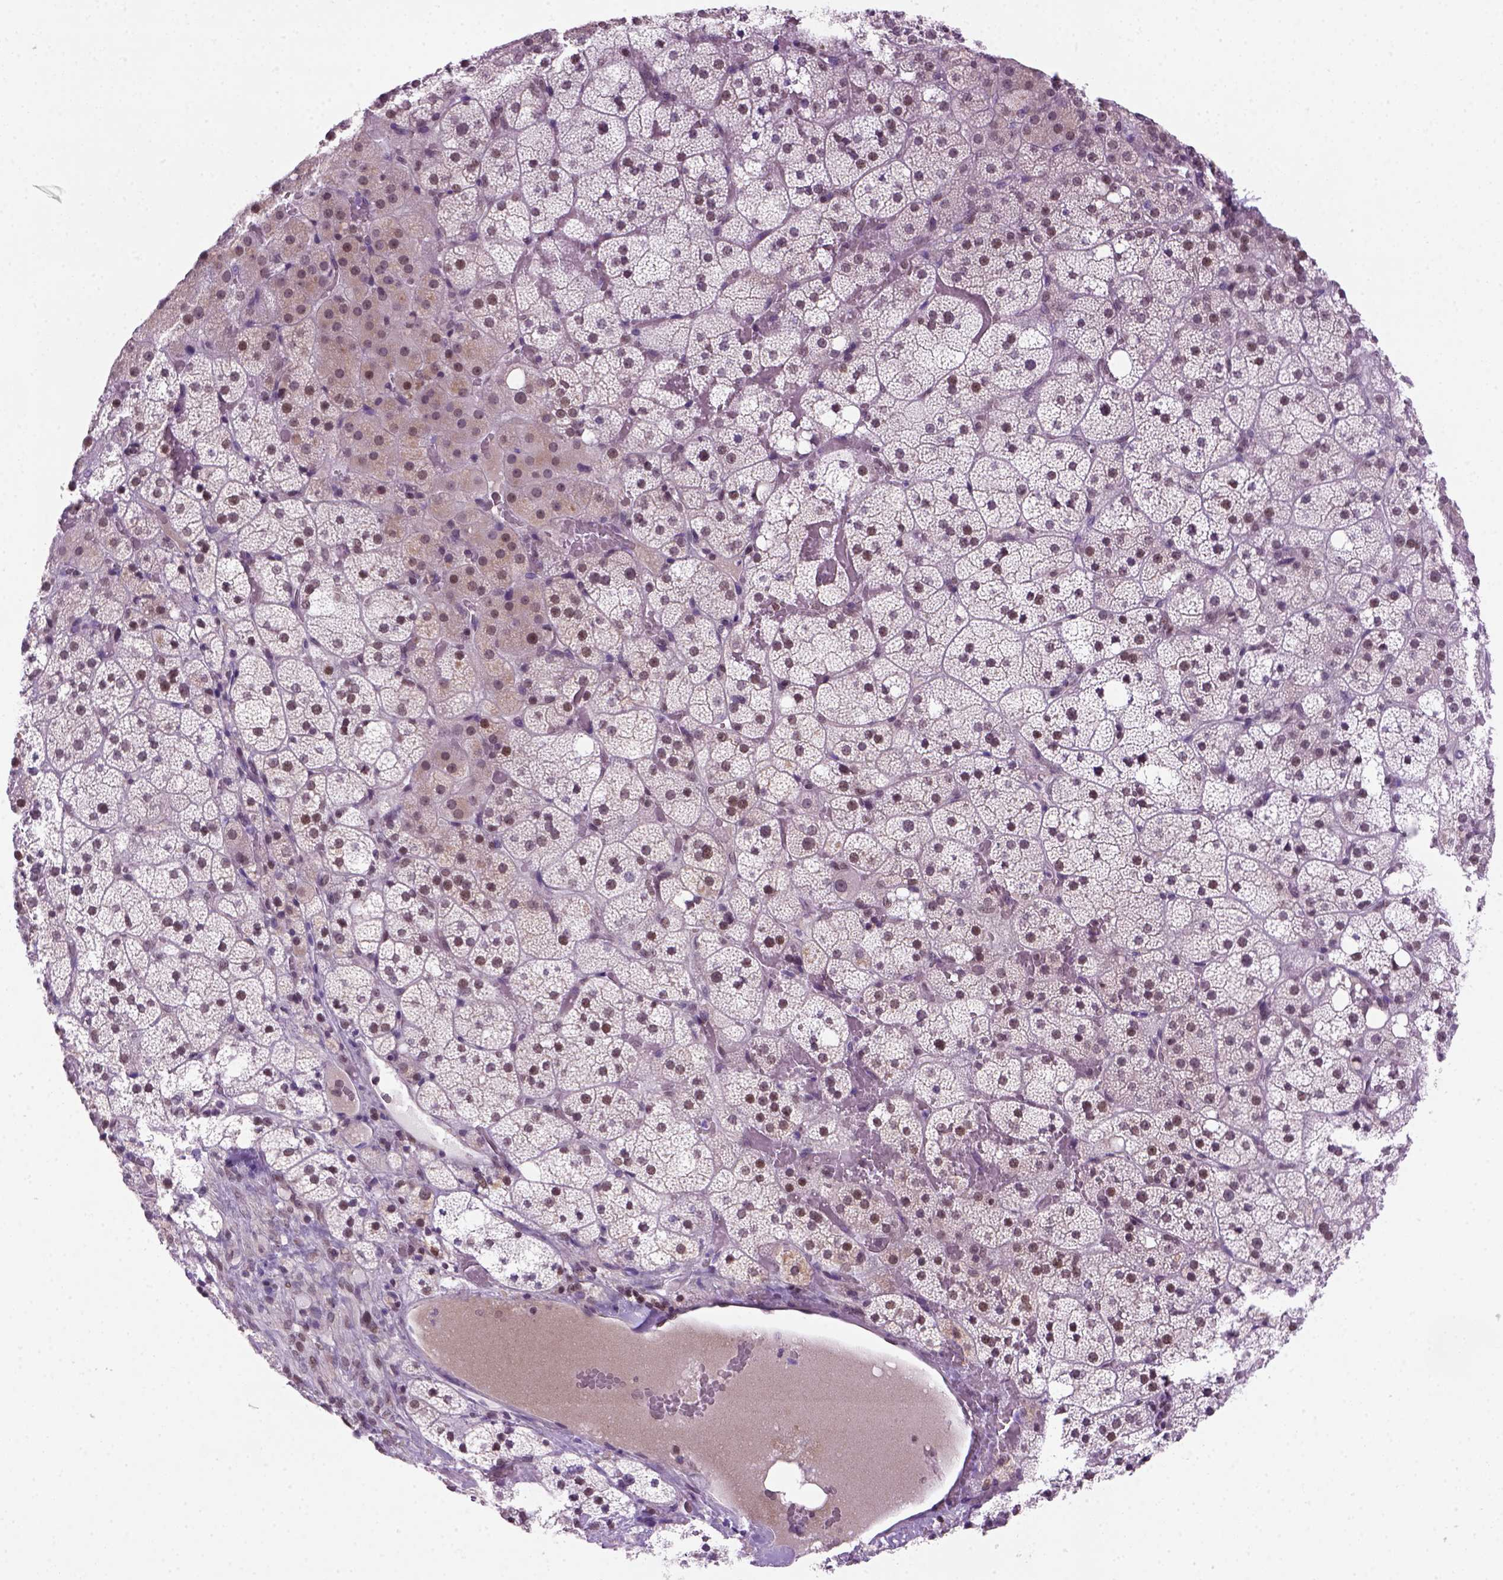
{"staining": {"intensity": "moderate", "quantity": "<25%", "location": "nuclear"}, "tissue": "adrenal gland", "cell_type": "Glandular cells", "image_type": "normal", "snomed": [{"axis": "morphology", "description": "Normal tissue, NOS"}, {"axis": "topography", "description": "Adrenal gland"}], "caption": "About <25% of glandular cells in benign human adrenal gland demonstrate moderate nuclear protein staining as visualized by brown immunohistochemical staining.", "gene": "MGMT", "patient": {"sex": "male", "age": 53}}